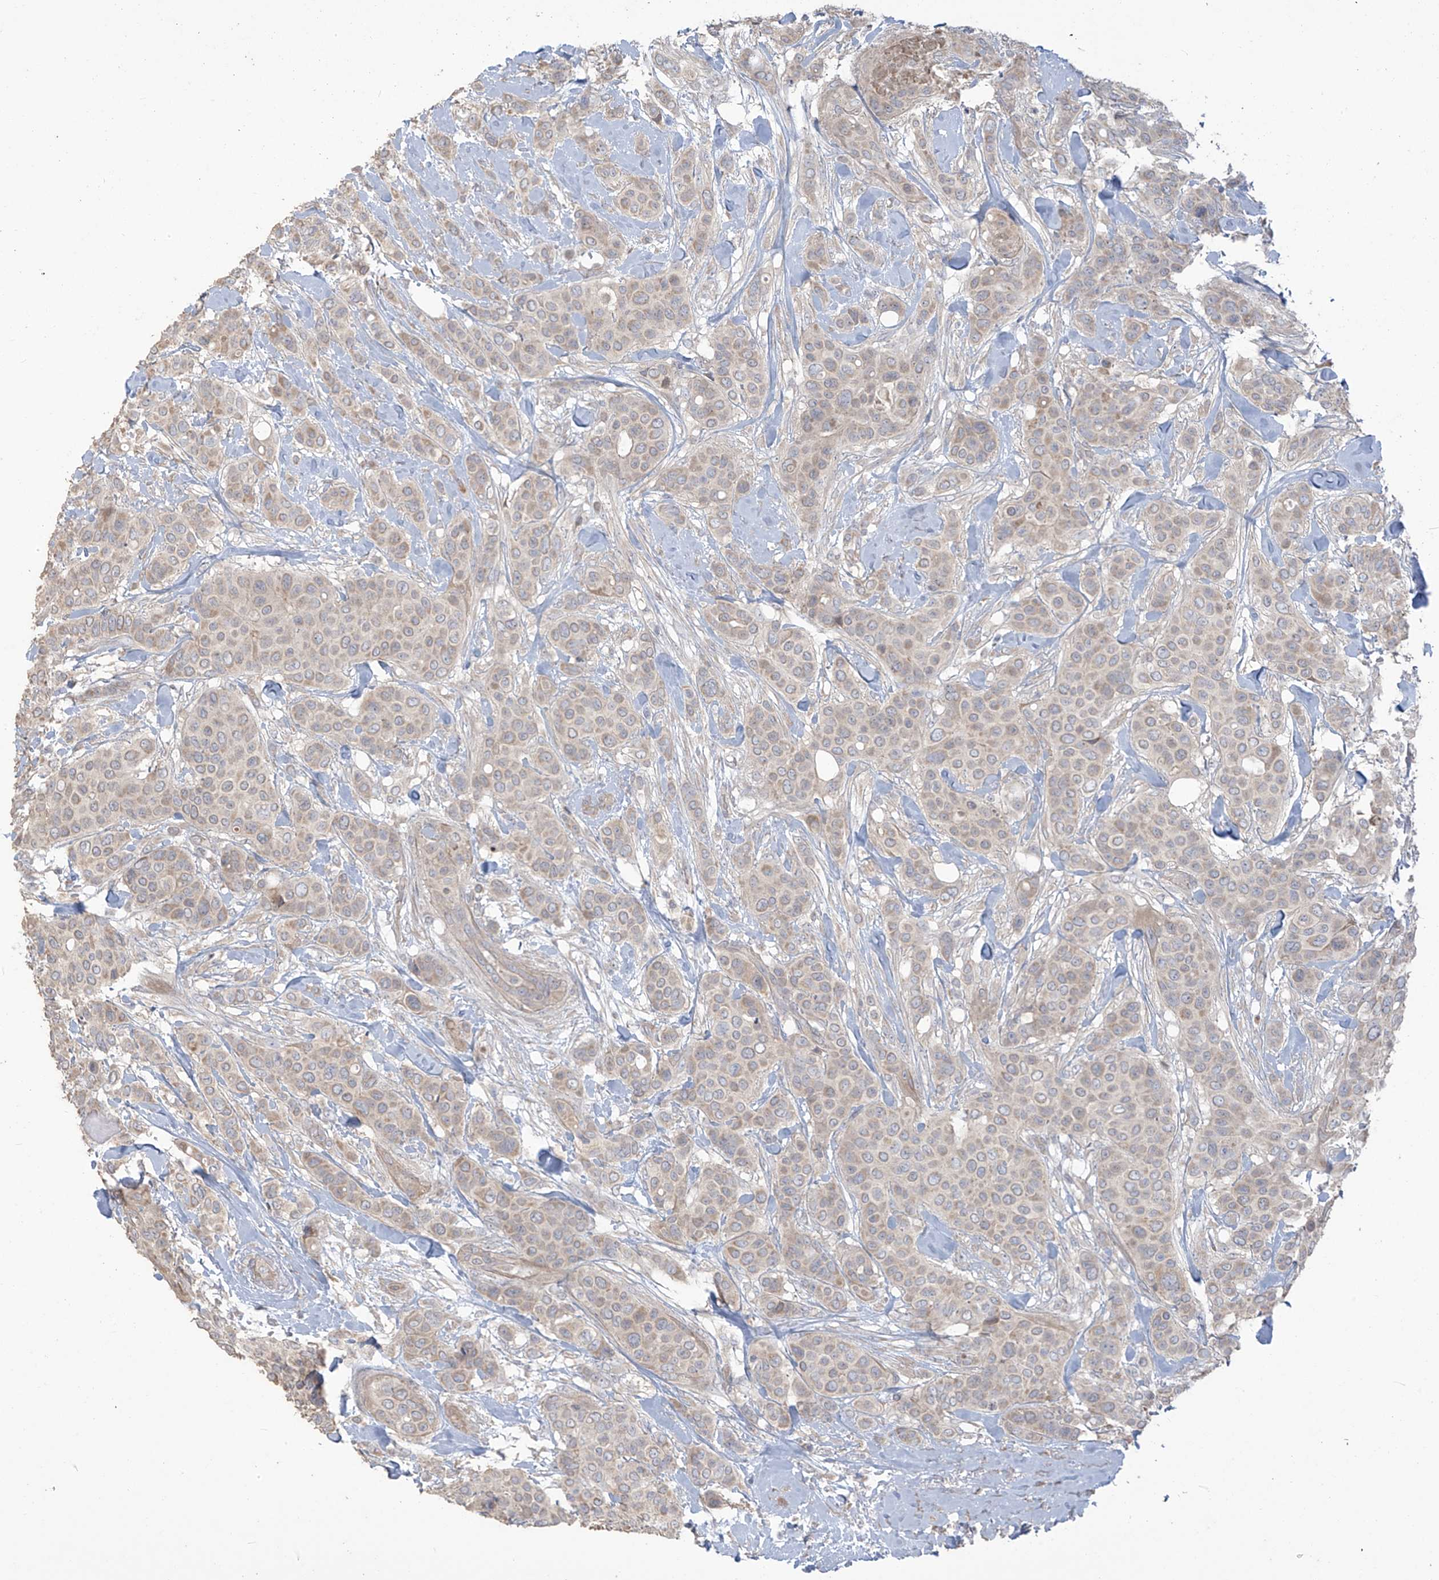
{"staining": {"intensity": "weak", "quantity": "<25%", "location": "cytoplasmic/membranous"}, "tissue": "breast cancer", "cell_type": "Tumor cells", "image_type": "cancer", "snomed": [{"axis": "morphology", "description": "Lobular carcinoma"}, {"axis": "topography", "description": "Breast"}], "caption": "Immunohistochemistry photomicrograph of breast cancer stained for a protein (brown), which shows no expression in tumor cells.", "gene": "MAGIX", "patient": {"sex": "female", "age": 51}}